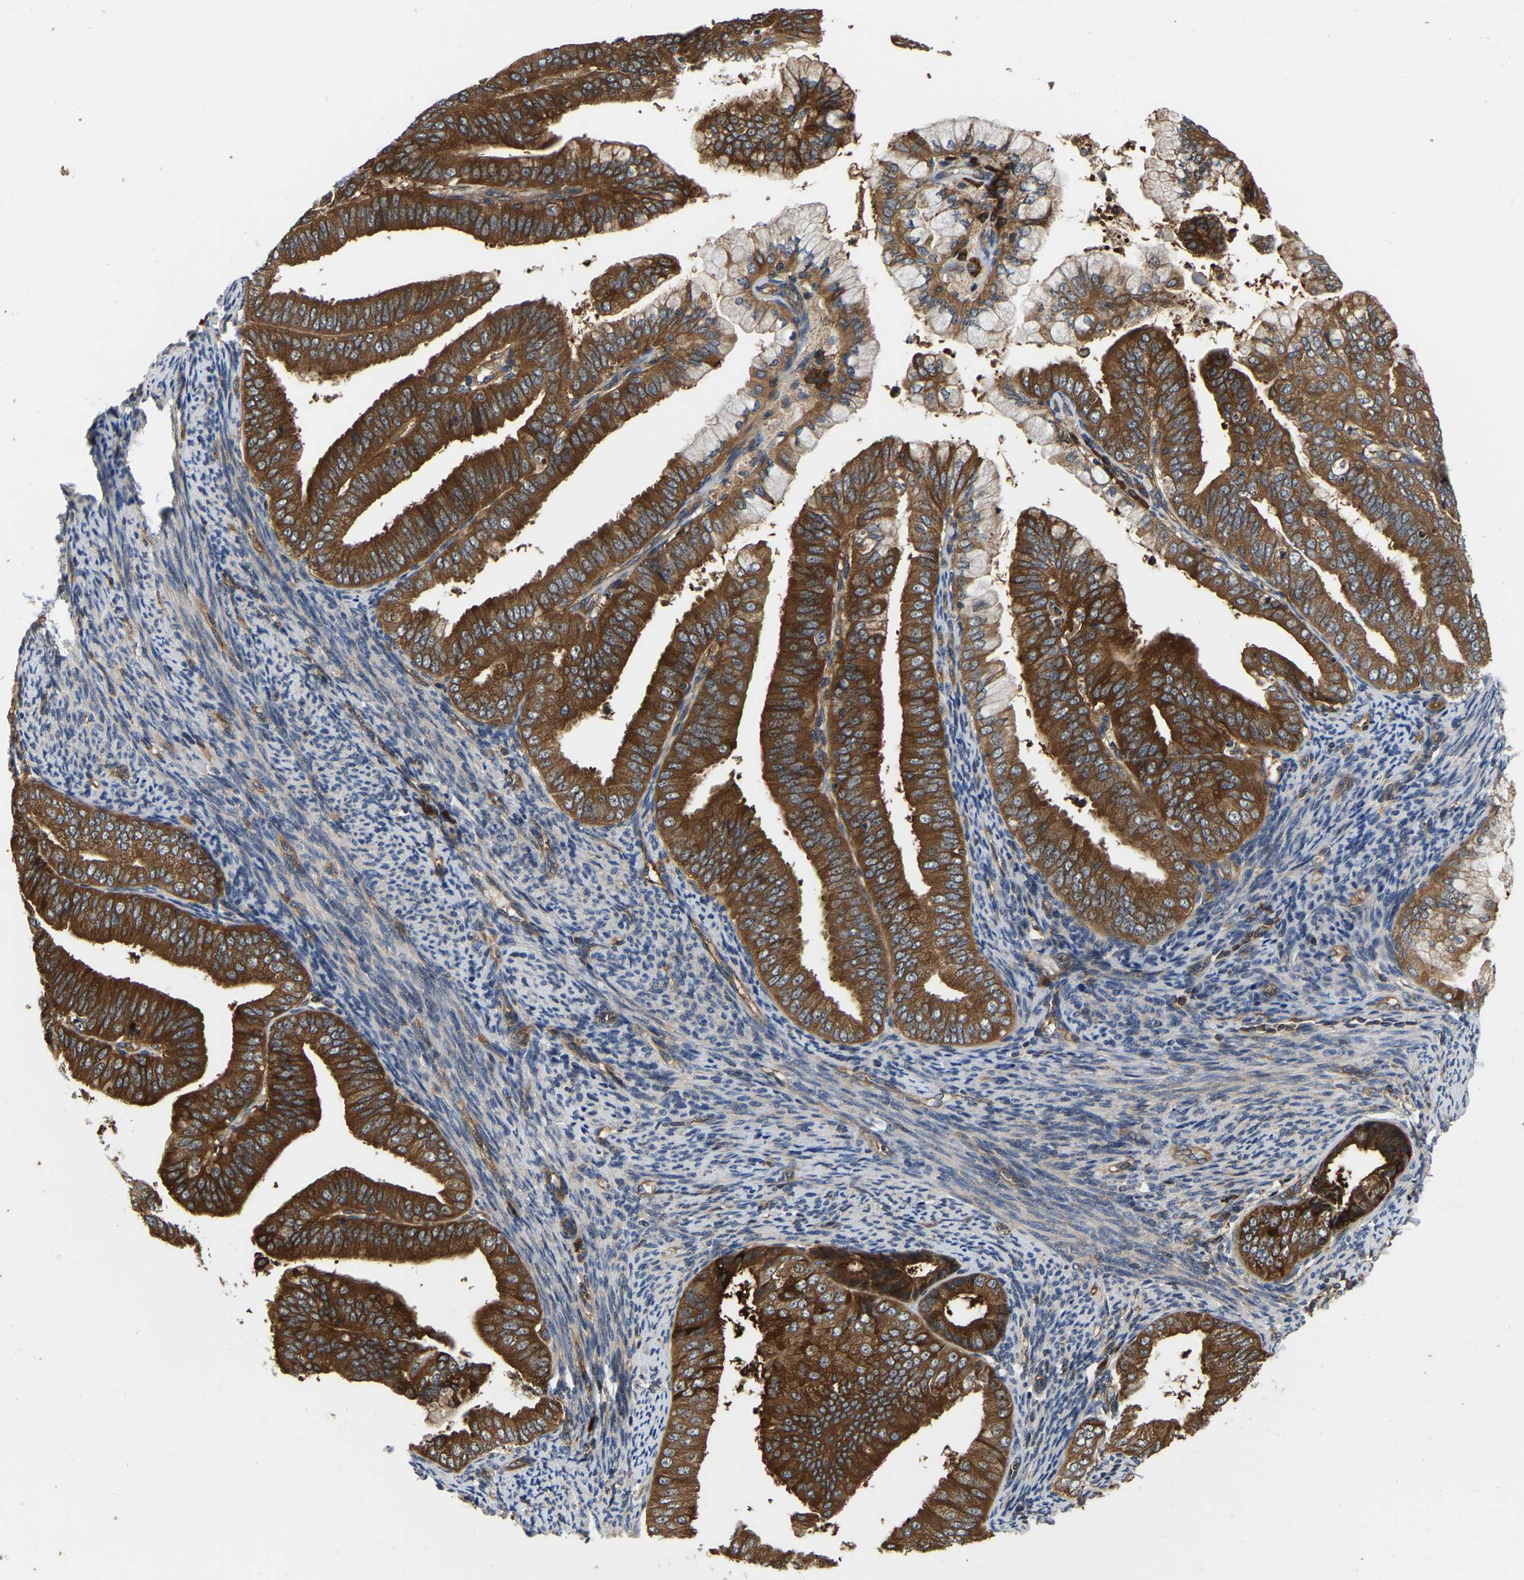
{"staining": {"intensity": "strong", "quantity": ">75%", "location": "cytoplasmic/membranous"}, "tissue": "endometrial cancer", "cell_type": "Tumor cells", "image_type": "cancer", "snomed": [{"axis": "morphology", "description": "Adenocarcinoma, NOS"}, {"axis": "topography", "description": "Endometrium"}], "caption": "Immunohistochemistry of human endometrial cancer demonstrates high levels of strong cytoplasmic/membranous positivity in approximately >75% of tumor cells.", "gene": "GARS1", "patient": {"sex": "female", "age": 63}}